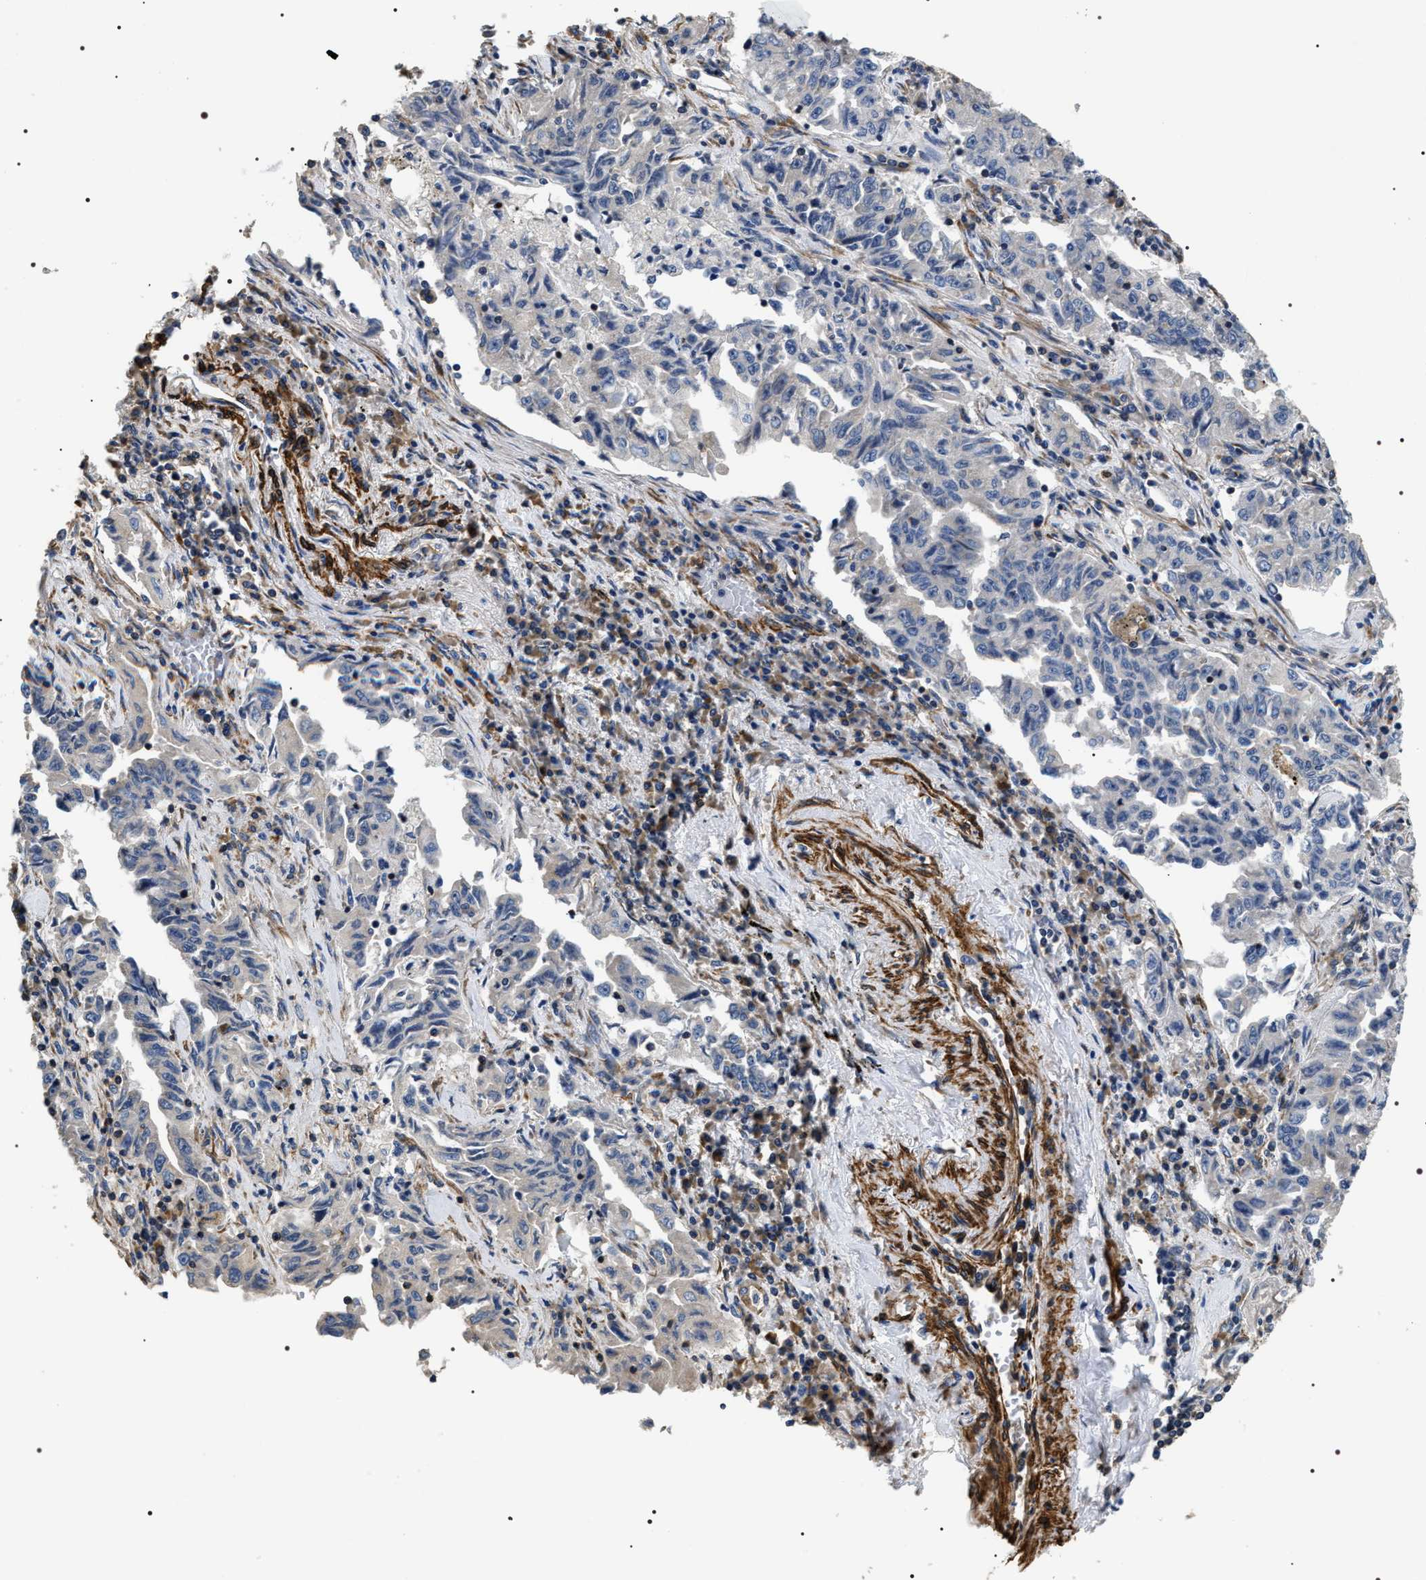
{"staining": {"intensity": "negative", "quantity": "none", "location": "none"}, "tissue": "lung cancer", "cell_type": "Tumor cells", "image_type": "cancer", "snomed": [{"axis": "morphology", "description": "Adenocarcinoma, NOS"}, {"axis": "topography", "description": "Lung"}], "caption": "Immunohistochemistry (IHC) of human lung cancer reveals no positivity in tumor cells.", "gene": "ZC3HAV1L", "patient": {"sex": "female", "age": 51}}